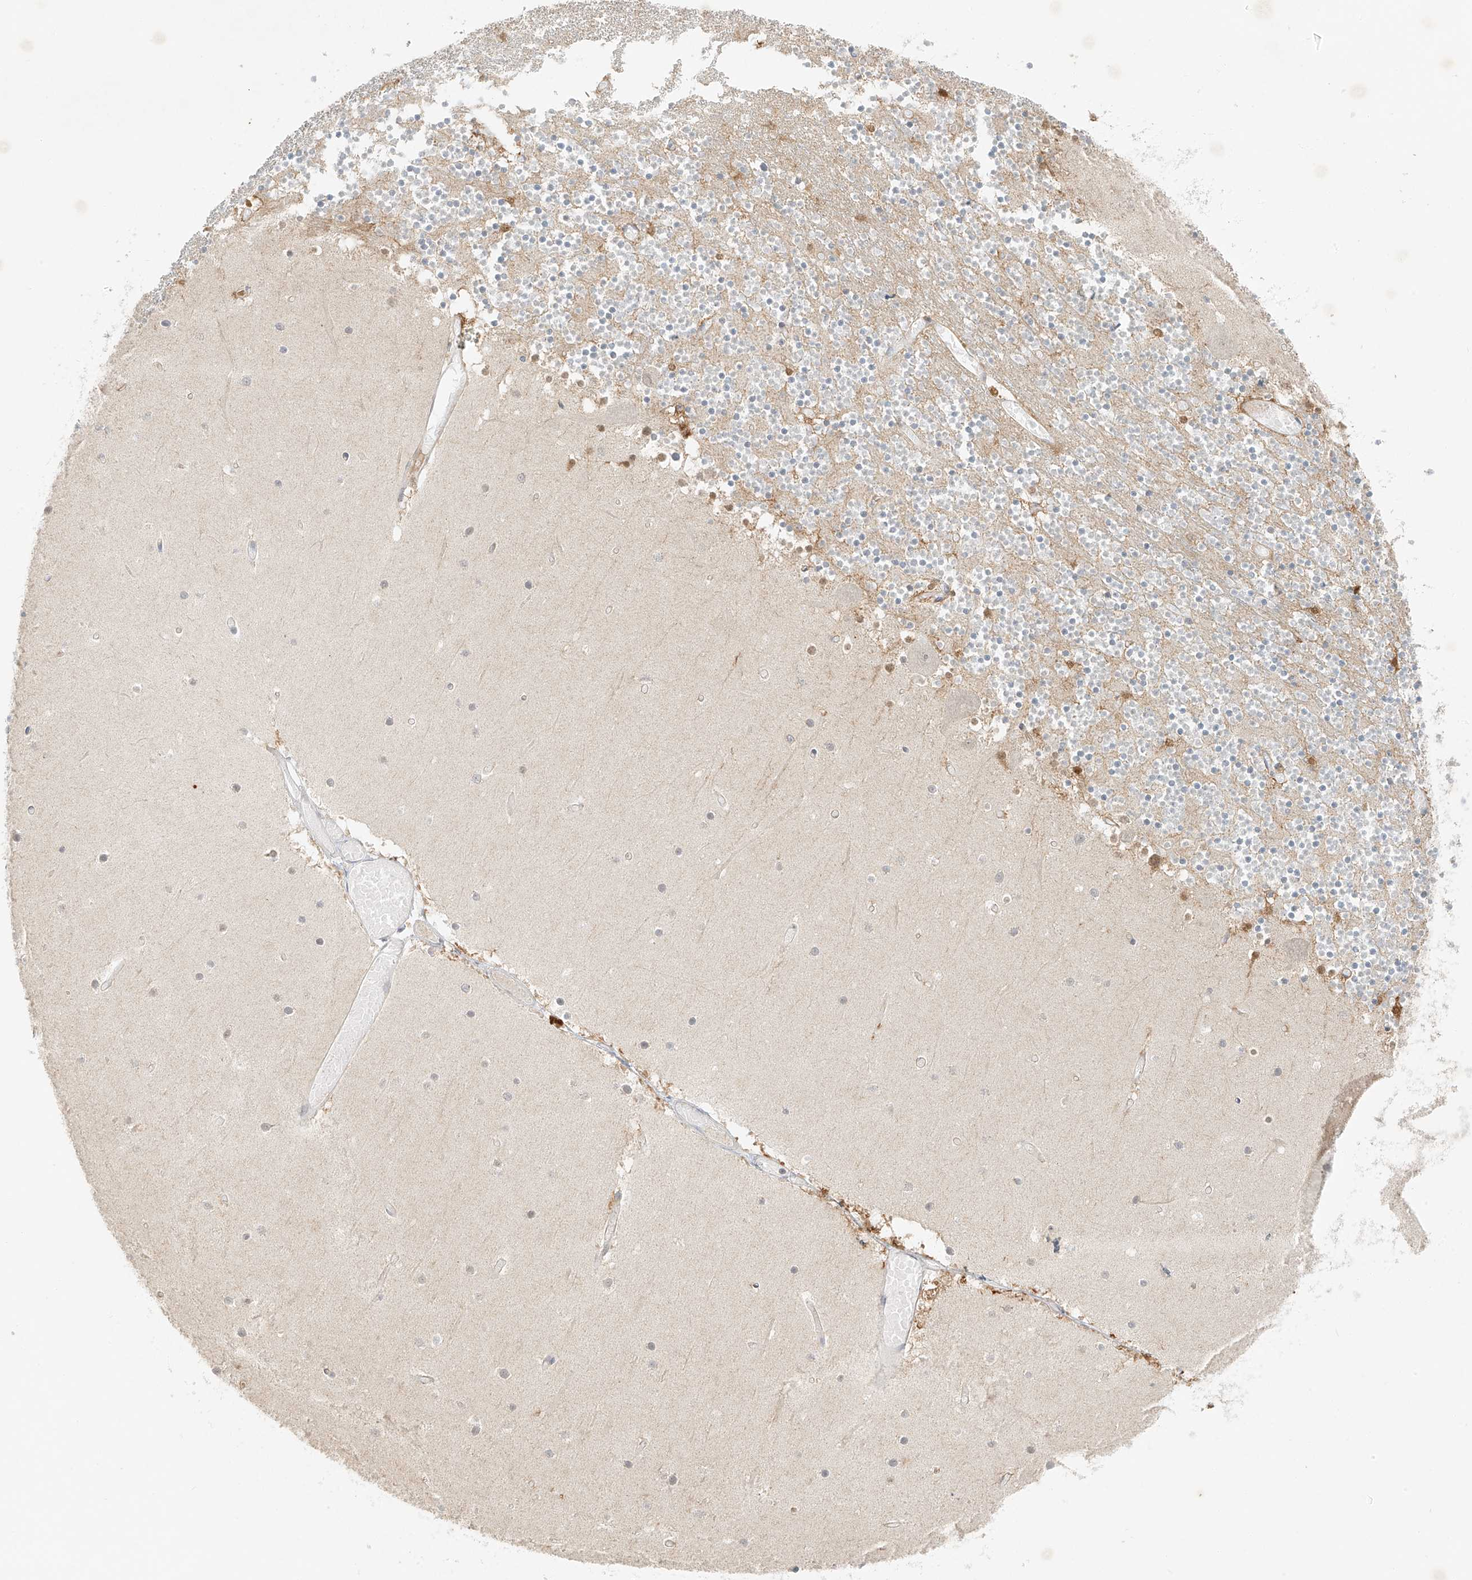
{"staining": {"intensity": "weak", "quantity": "25%-75%", "location": "cytoplasmic/membranous"}, "tissue": "cerebellum", "cell_type": "Cells in granular layer", "image_type": "normal", "snomed": [{"axis": "morphology", "description": "Normal tissue, NOS"}, {"axis": "topography", "description": "Cerebellum"}], "caption": "Immunohistochemical staining of unremarkable cerebellum reveals weak cytoplasmic/membranous protein positivity in approximately 25%-75% of cells in granular layer. Using DAB (brown) and hematoxylin (blue) stains, captured at high magnification using brightfield microscopy.", "gene": "MIPEP", "patient": {"sex": "female", "age": 28}}